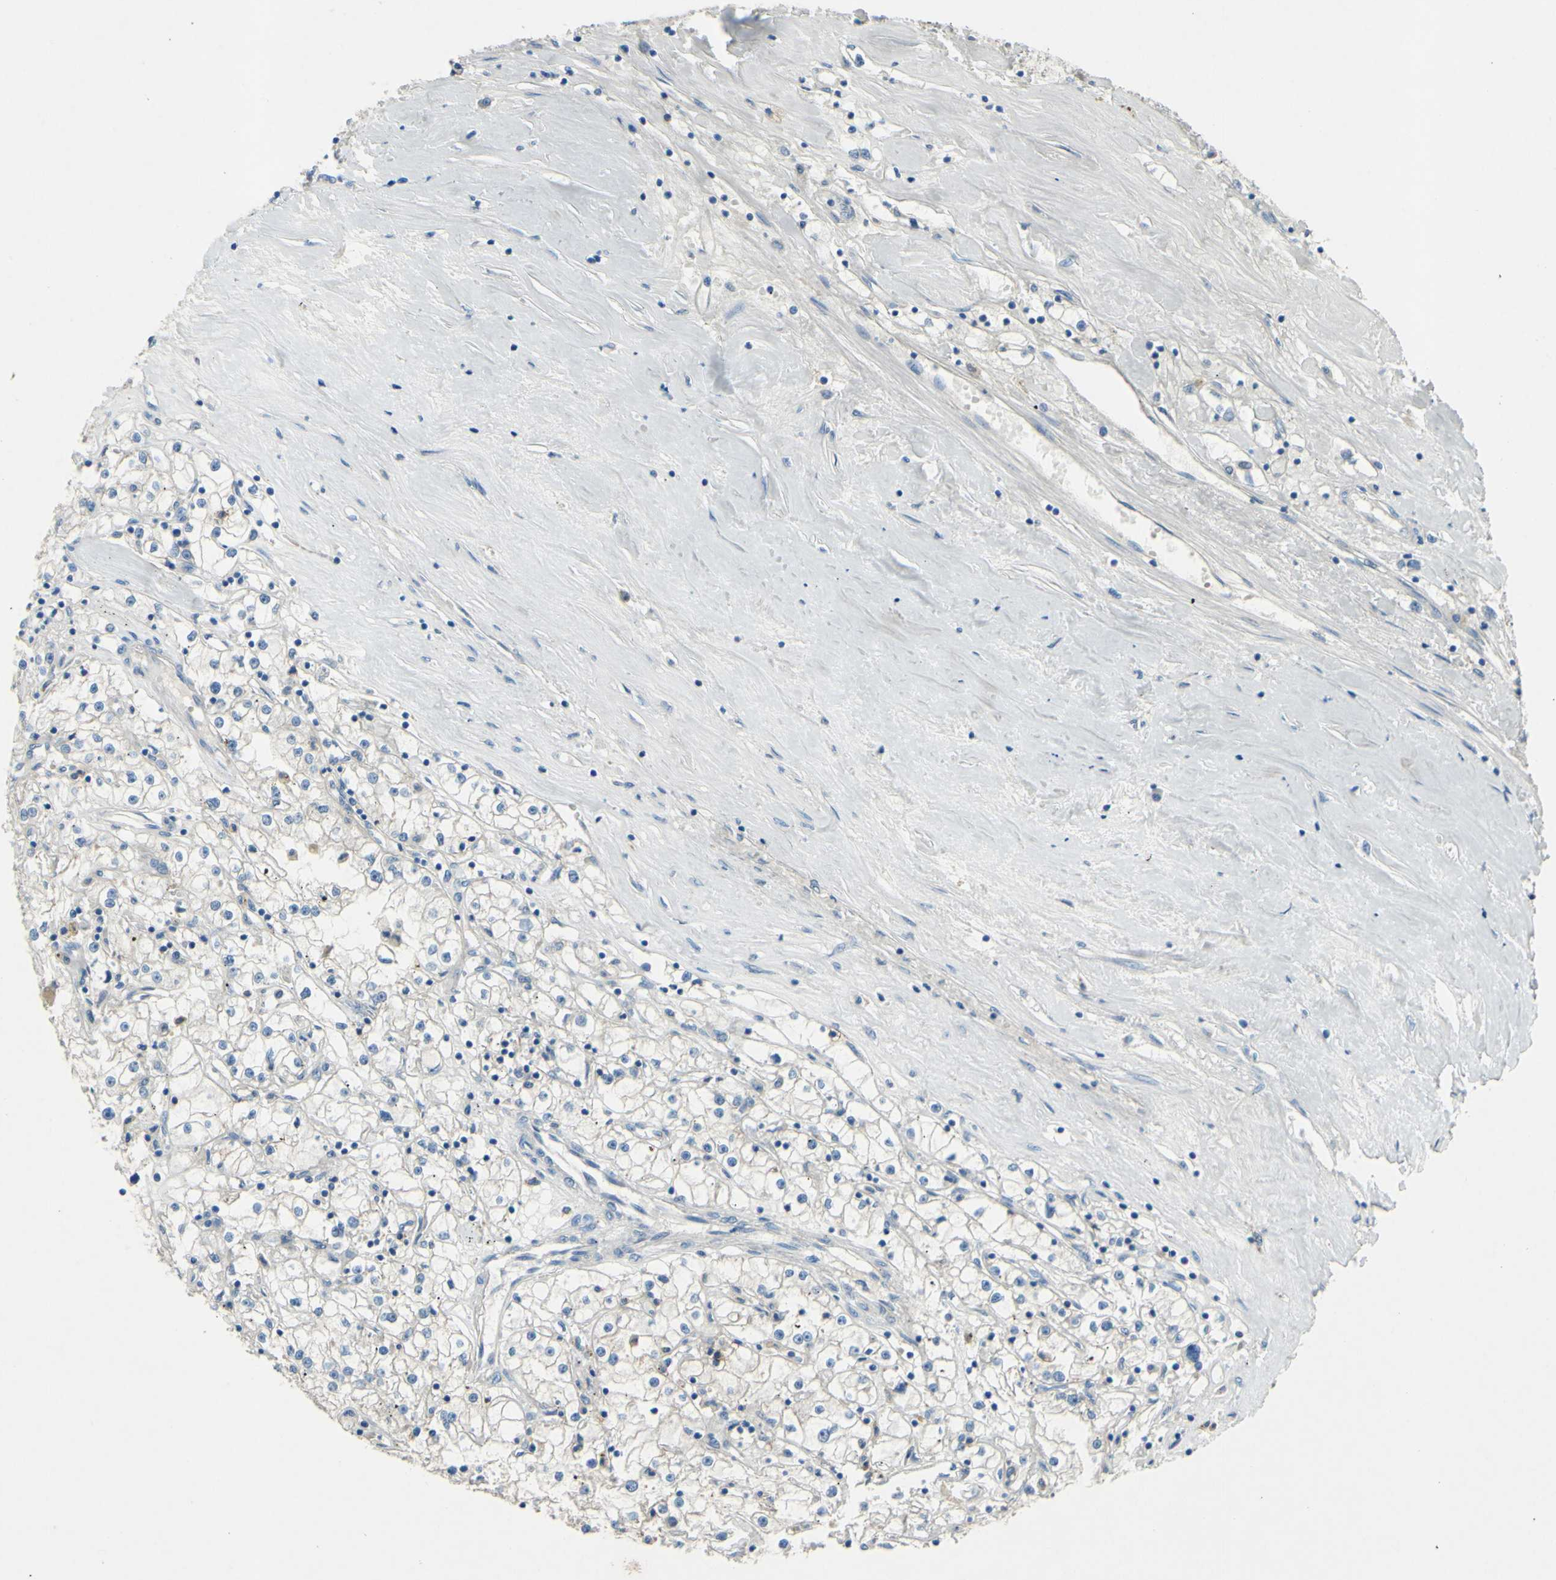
{"staining": {"intensity": "negative", "quantity": "none", "location": "none"}, "tissue": "renal cancer", "cell_type": "Tumor cells", "image_type": "cancer", "snomed": [{"axis": "morphology", "description": "Adenocarcinoma, NOS"}, {"axis": "topography", "description": "Kidney"}], "caption": "Human renal adenocarcinoma stained for a protein using immunohistochemistry shows no positivity in tumor cells.", "gene": "CDH10", "patient": {"sex": "male", "age": 56}}